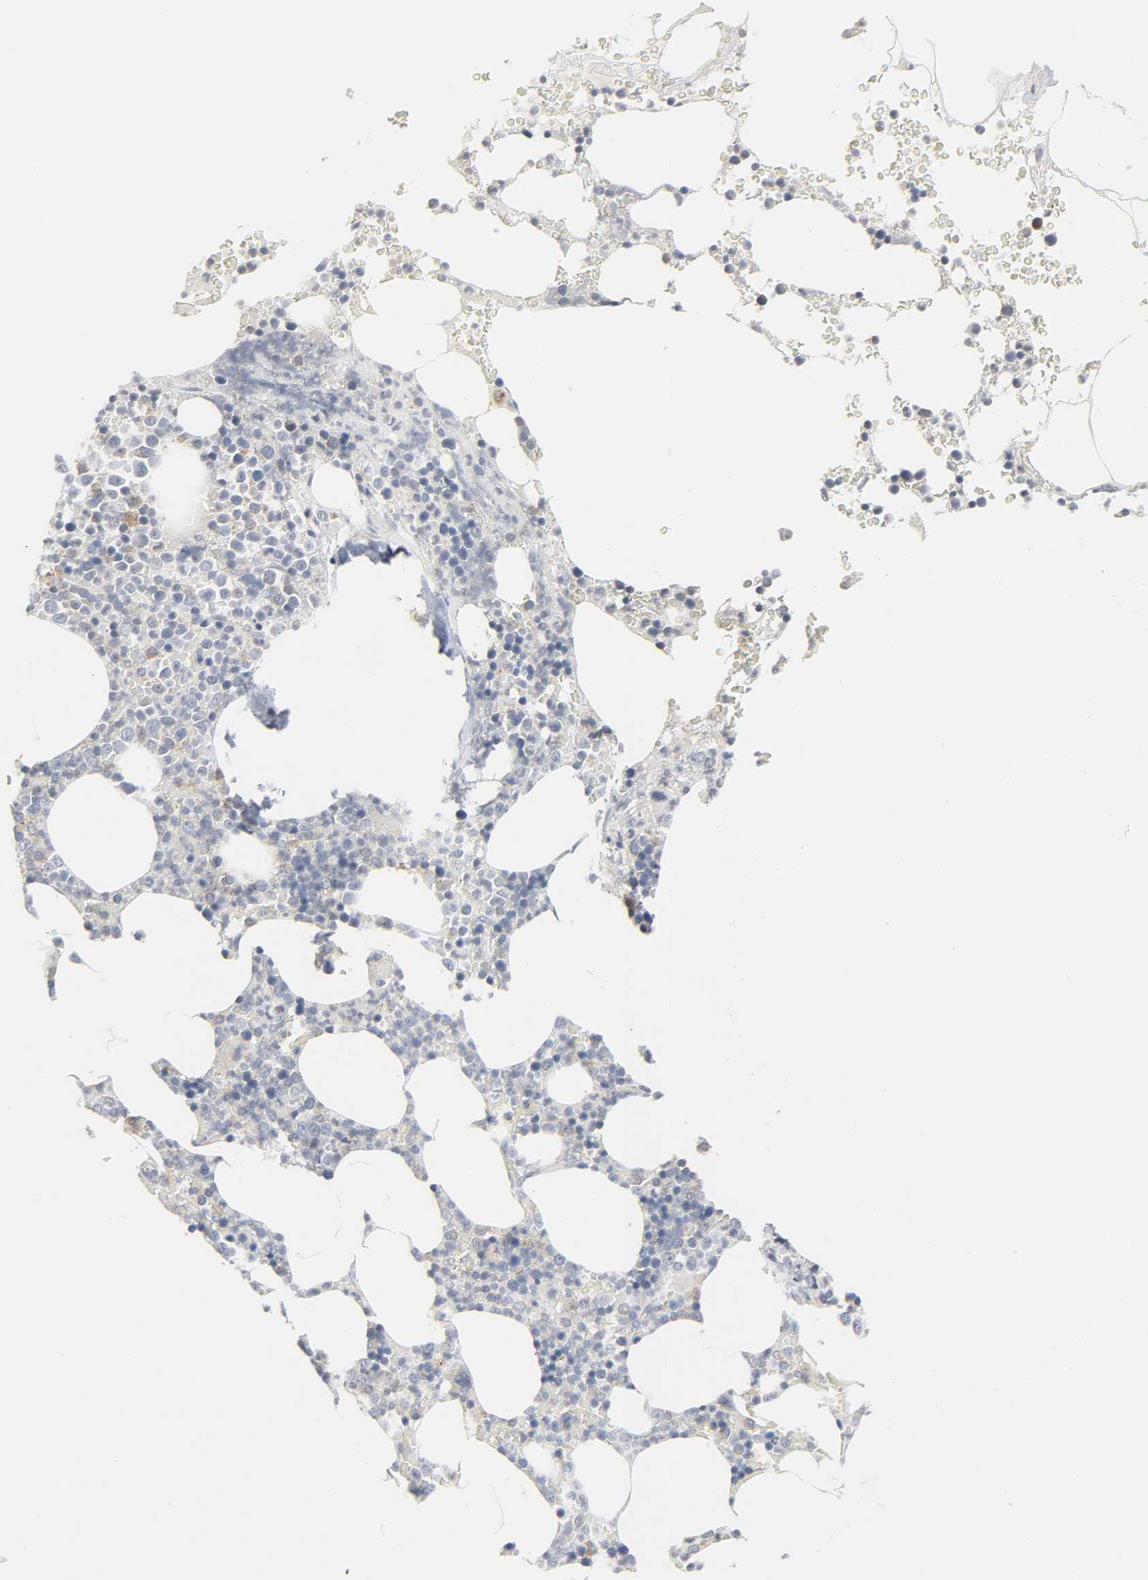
{"staining": {"intensity": "moderate", "quantity": "<25%", "location": "cytoplasmic/membranous"}, "tissue": "bone marrow", "cell_type": "Hematopoietic cells", "image_type": "normal", "snomed": [{"axis": "morphology", "description": "Normal tissue, NOS"}, {"axis": "topography", "description": "Bone marrow"}], "caption": "A low amount of moderate cytoplasmic/membranous positivity is present in about <25% of hematopoietic cells in unremarkable bone marrow.", "gene": "CLIP1", "patient": {"sex": "female", "age": 66}}